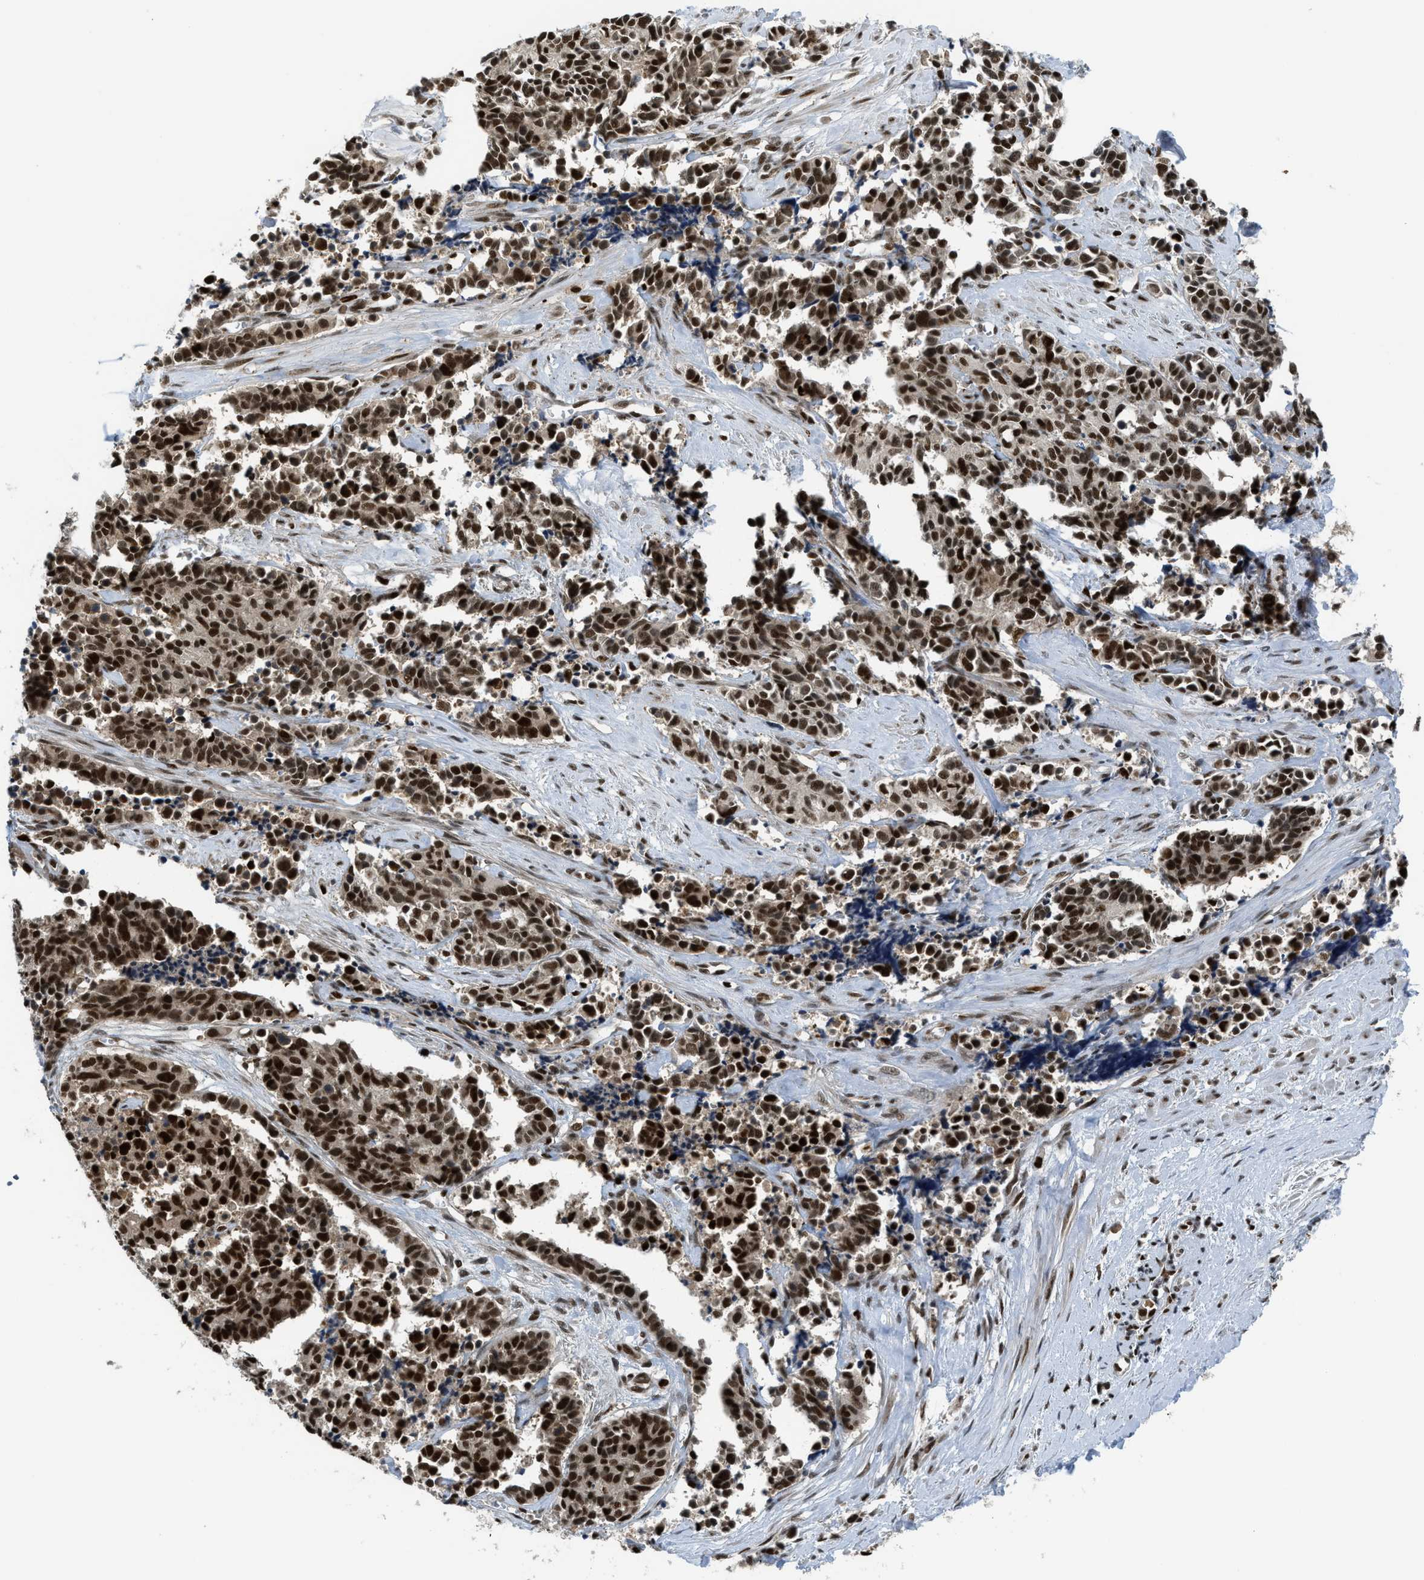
{"staining": {"intensity": "strong", "quantity": ">75%", "location": "nuclear"}, "tissue": "cervical cancer", "cell_type": "Tumor cells", "image_type": "cancer", "snomed": [{"axis": "morphology", "description": "Squamous cell carcinoma, NOS"}, {"axis": "topography", "description": "Cervix"}], "caption": "Strong nuclear expression for a protein is present in approximately >75% of tumor cells of cervical squamous cell carcinoma using immunohistochemistry (IHC).", "gene": "RFX5", "patient": {"sex": "female", "age": 35}}